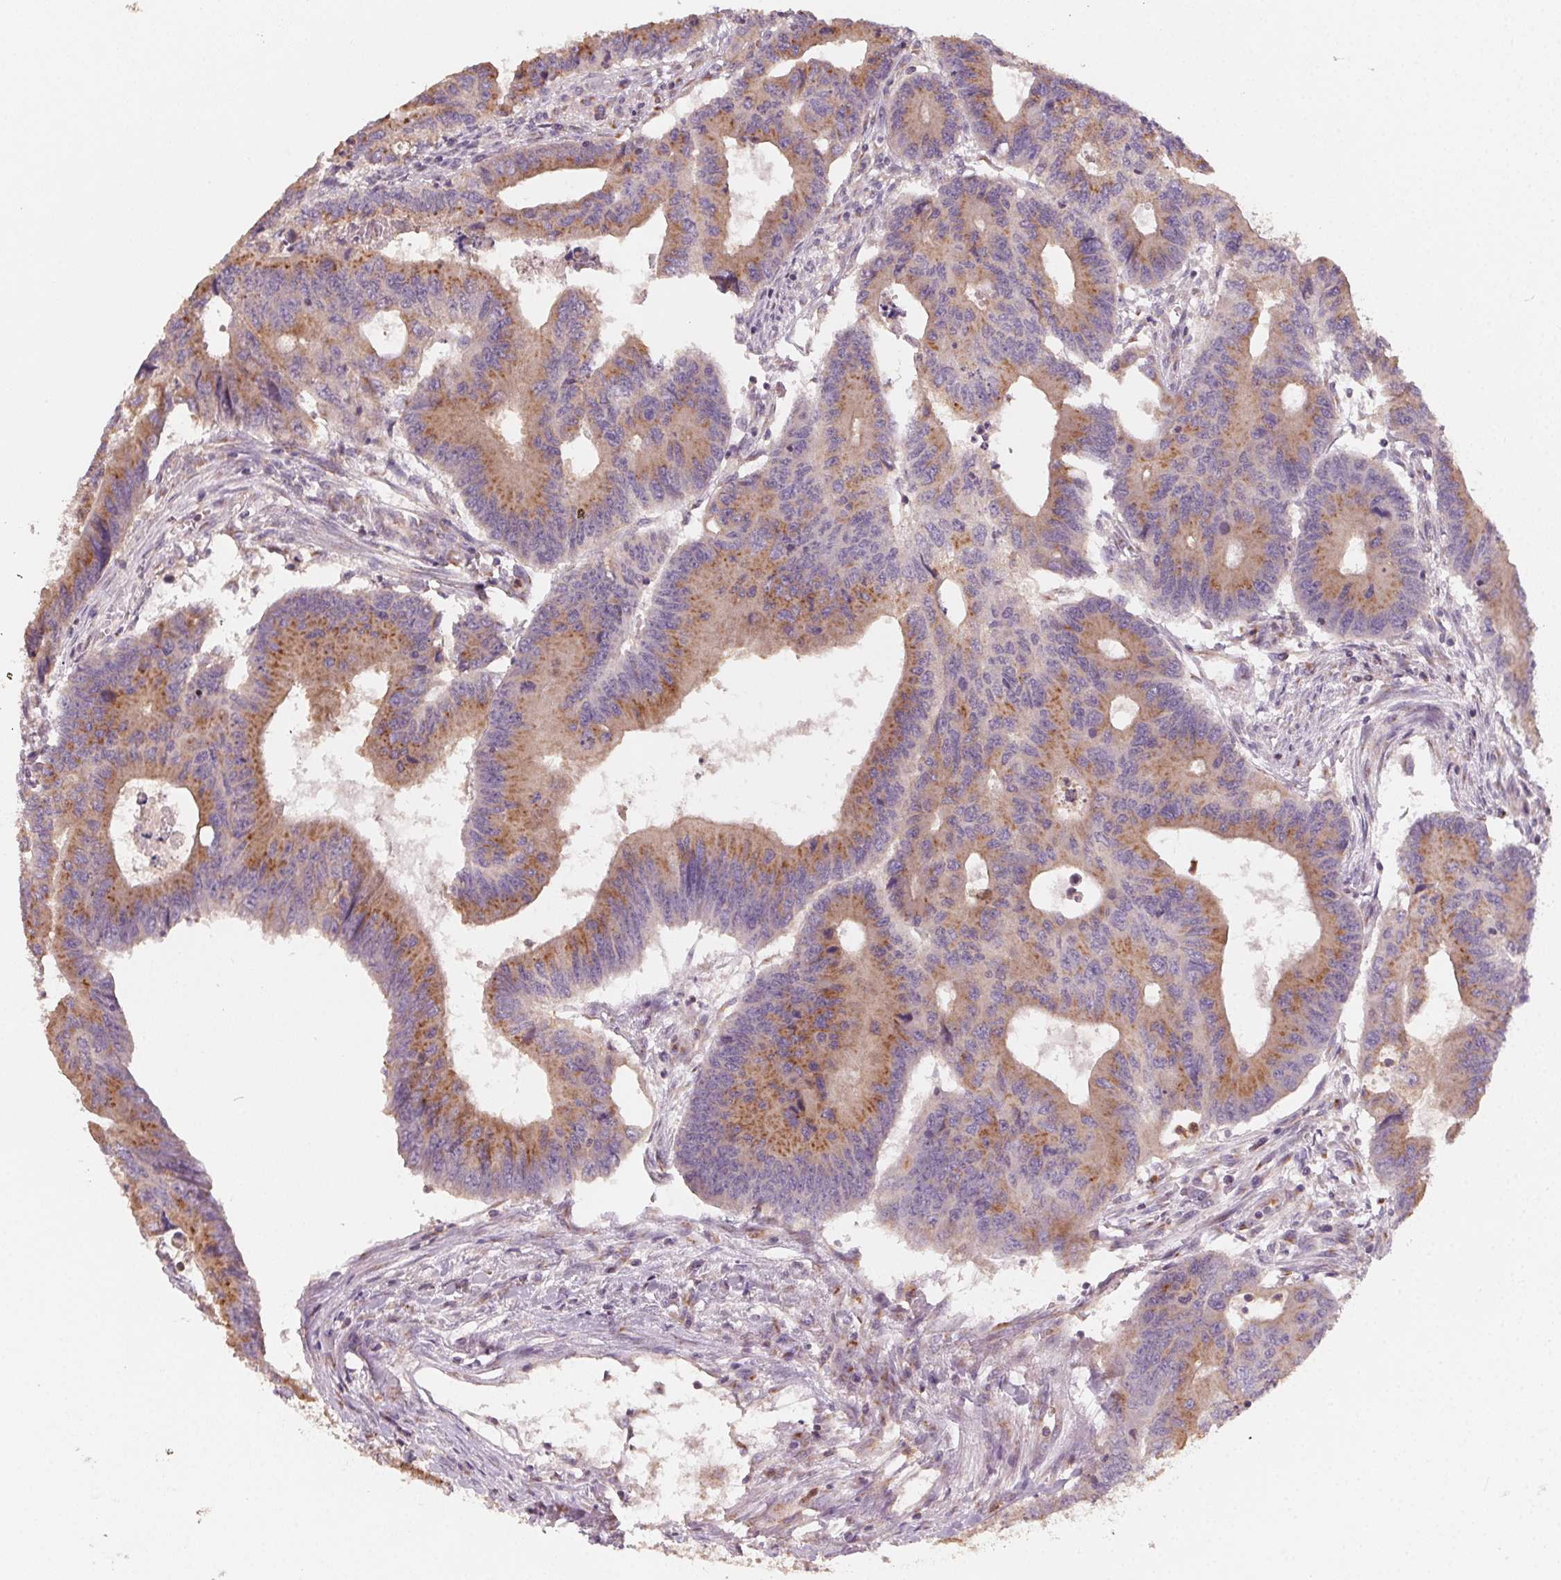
{"staining": {"intensity": "moderate", "quantity": ">75%", "location": "cytoplasmic/membranous"}, "tissue": "colorectal cancer", "cell_type": "Tumor cells", "image_type": "cancer", "snomed": [{"axis": "morphology", "description": "Adenocarcinoma, NOS"}, {"axis": "topography", "description": "Colon"}], "caption": "The immunohistochemical stain labels moderate cytoplasmic/membranous positivity in tumor cells of adenocarcinoma (colorectal) tissue.", "gene": "AP1S1", "patient": {"sex": "male", "age": 53}}